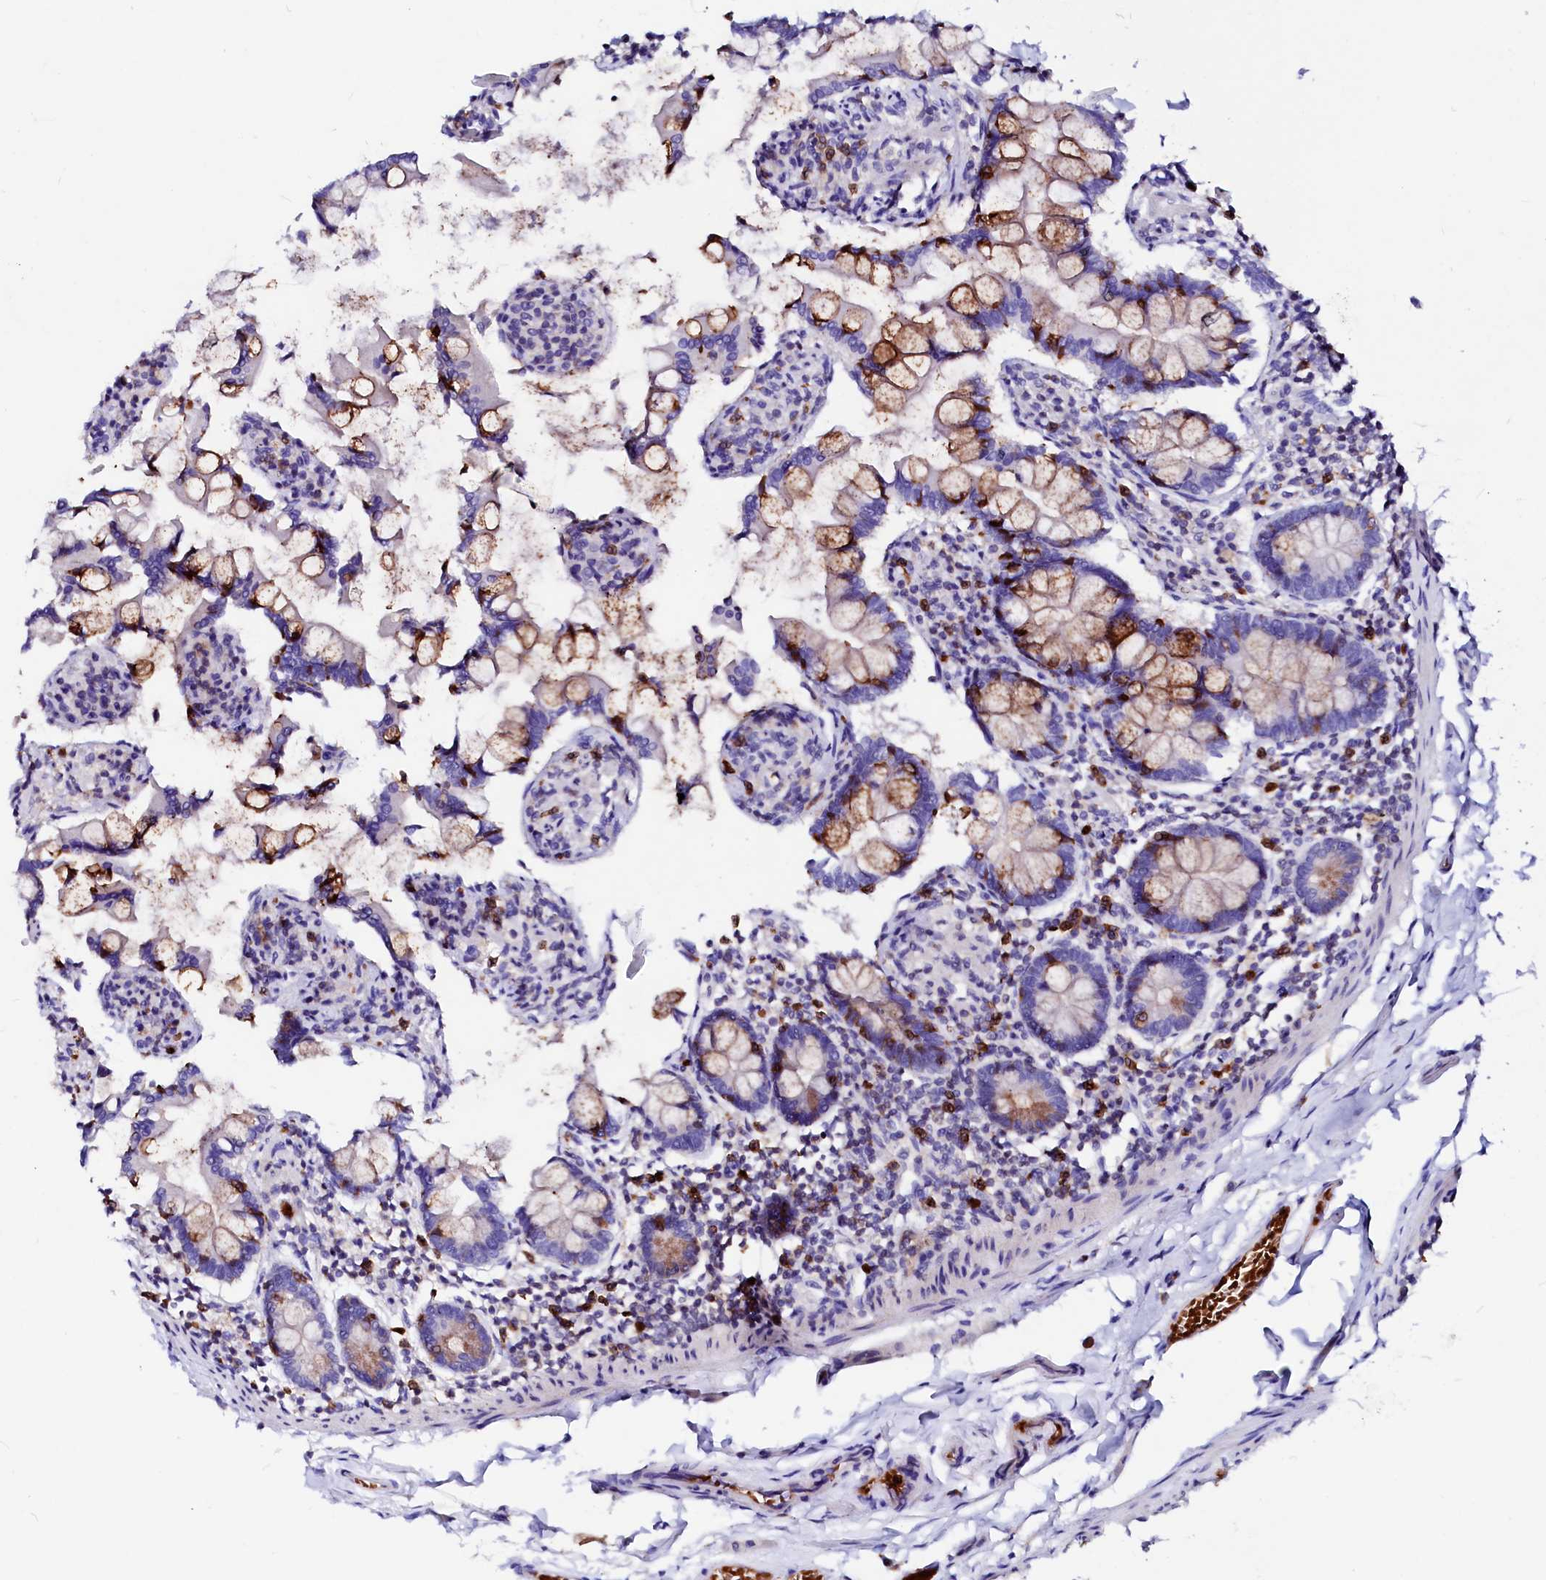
{"staining": {"intensity": "strong", "quantity": "25%-75%", "location": "cytoplasmic/membranous"}, "tissue": "small intestine", "cell_type": "Glandular cells", "image_type": "normal", "snomed": [{"axis": "morphology", "description": "Normal tissue, NOS"}, {"axis": "topography", "description": "Small intestine"}], "caption": "Small intestine was stained to show a protein in brown. There is high levels of strong cytoplasmic/membranous staining in approximately 25%-75% of glandular cells. (Brightfield microscopy of DAB IHC at high magnification).", "gene": "RAB27A", "patient": {"sex": "male", "age": 41}}